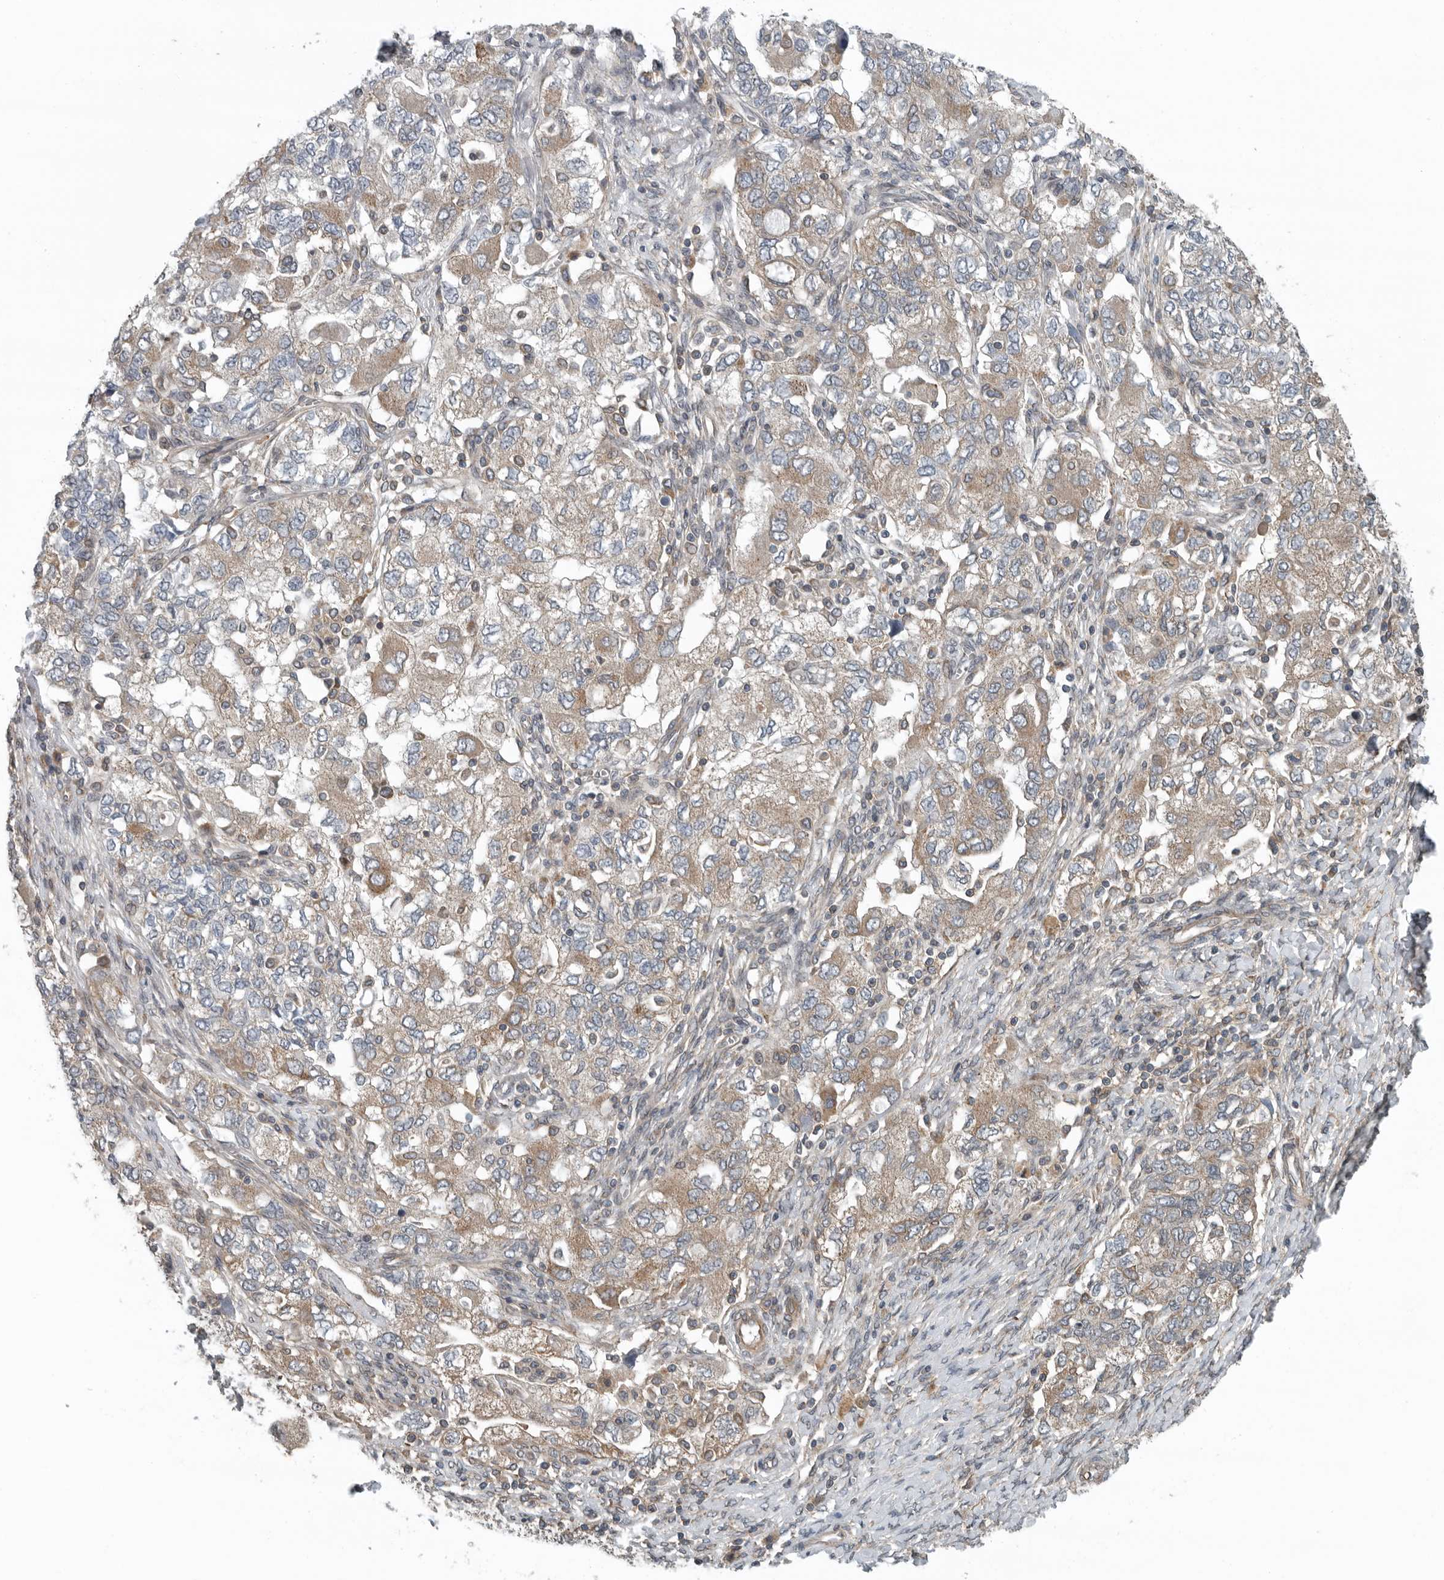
{"staining": {"intensity": "weak", "quantity": "25%-75%", "location": "cytoplasmic/membranous"}, "tissue": "ovarian cancer", "cell_type": "Tumor cells", "image_type": "cancer", "snomed": [{"axis": "morphology", "description": "Carcinoma, NOS"}, {"axis": "morphology", "description": "Cystadenocarcinoma, serous, NOS"}, {"axis": "topography", "description": "Ovary"}], "caption": "This image exhibits immunohistochemistry (IHC) staining of serous cystadenocarcinoma (ovarian), with low weak cytoplasmic/membranous positivity in approximately 25%-75% of tumor cells.", "gene": "AMFR", "patient": {"sex": "female", "age": 69}}